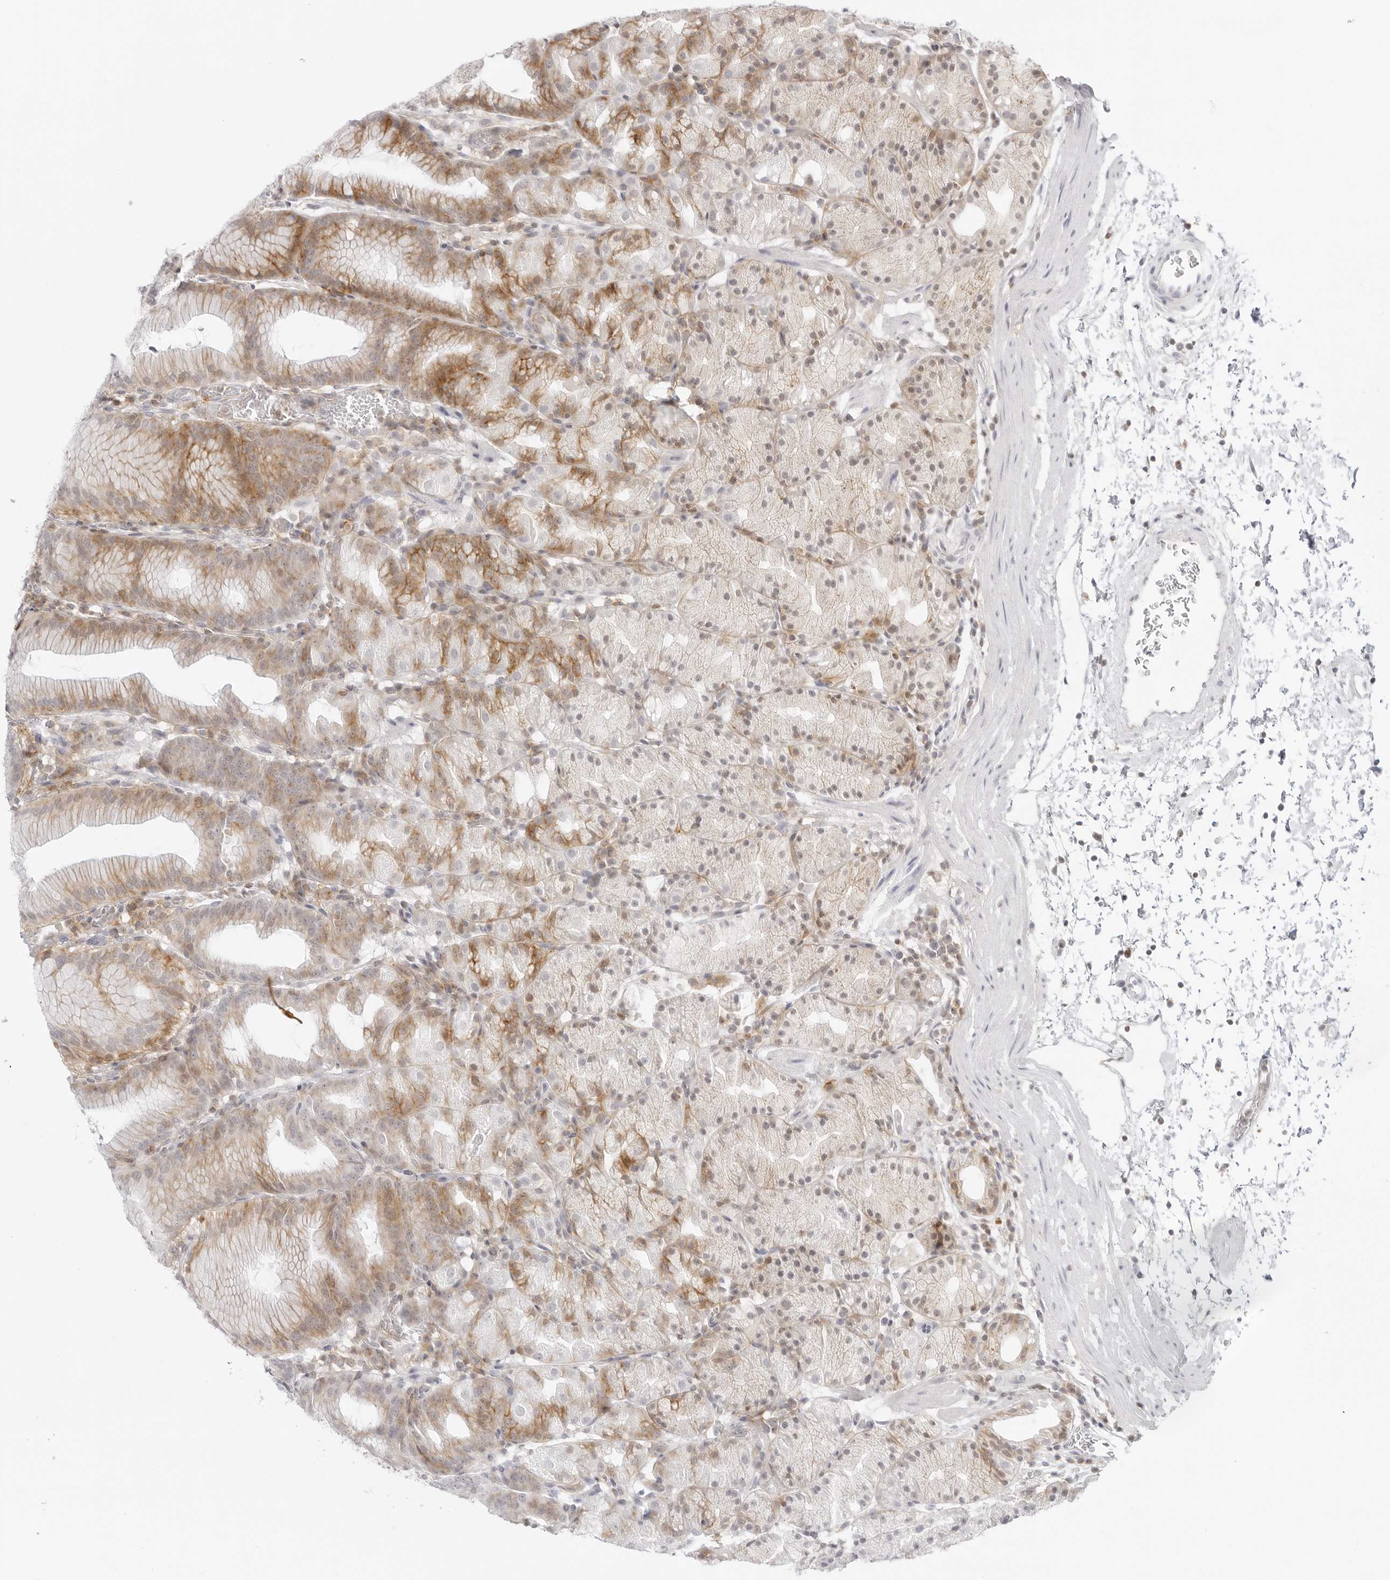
{"staining": {"intensity": "moderate", "quantity": "25%-75%", "location": "cytoplasmic/membranous"}, "tissue": "stomach", "cell_type": "Glandular cells", "image_type": "normal", "snomed": [{"axis": "morphology", "description": "Normal tissue, NOS"}, {"axis": "topography", "description": "Stomach, upper"}], "caption": "This micrograph exhibits IHC staining of benign human stomach, with medium moderate cytoplasmic/membranous expression in approximately 25%-75% of glandular cells.", "gene": "TNFRSF14", "patient": {"sex": "male", "age": 48}}